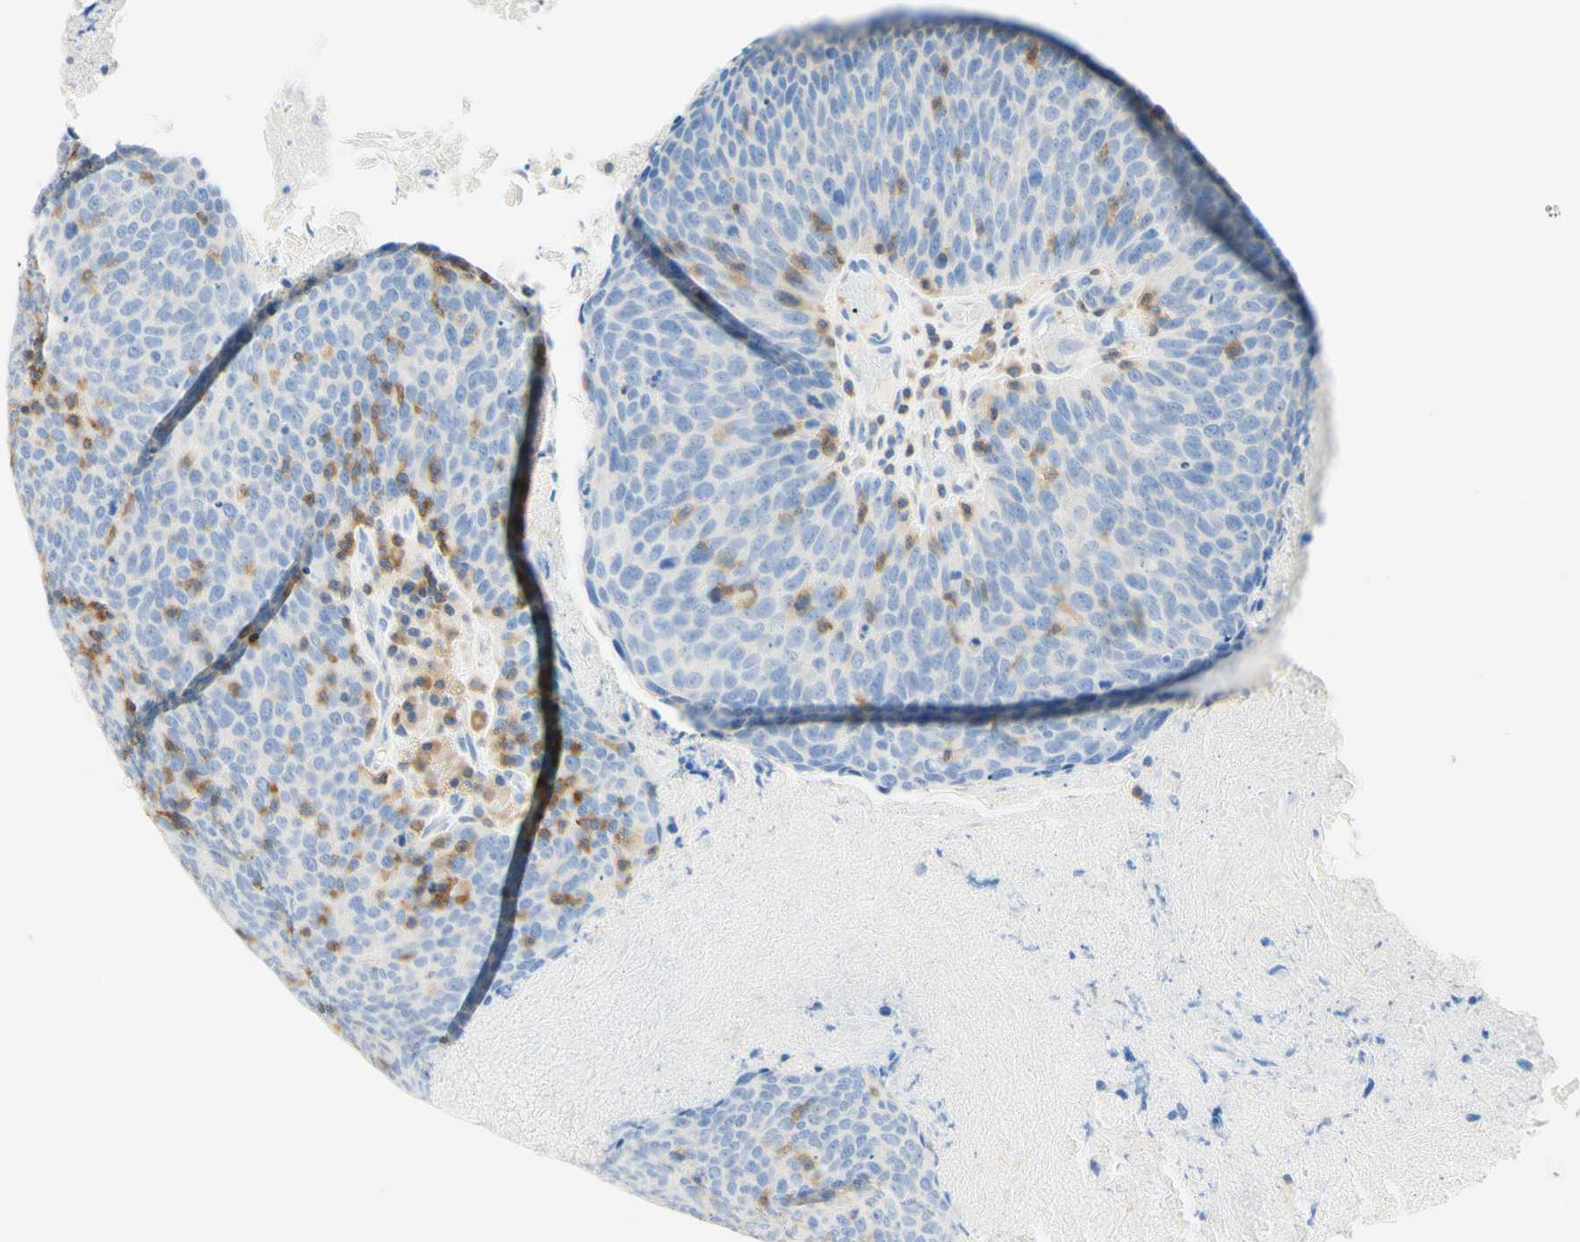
{"staining": {"intensity": "negative", "quantity": "none", "location": "none"}, "tissue": "head and neck cancer", "cell_type": "Tumor cells", "image_type": "cancer", "snomed": [{"axis": "morphology", "description": "Squamous cell carcinoma, NOS"}, {"axis": "morphology", "description": "Squamous cell carcinoma, metastatic, NOS"}, {"axis": "topography", "description": "Lymph node"}, {"axis": "topography", "description": "Head-Neck"}], "caption": "This is an immunohistochemistry (IHC) photomicrograph of human squamous cell carcinoma (head and neck). There is no positivity in tumor cells.", "gene": "LAT", "patient": {"sex": "male", "age": 62}}